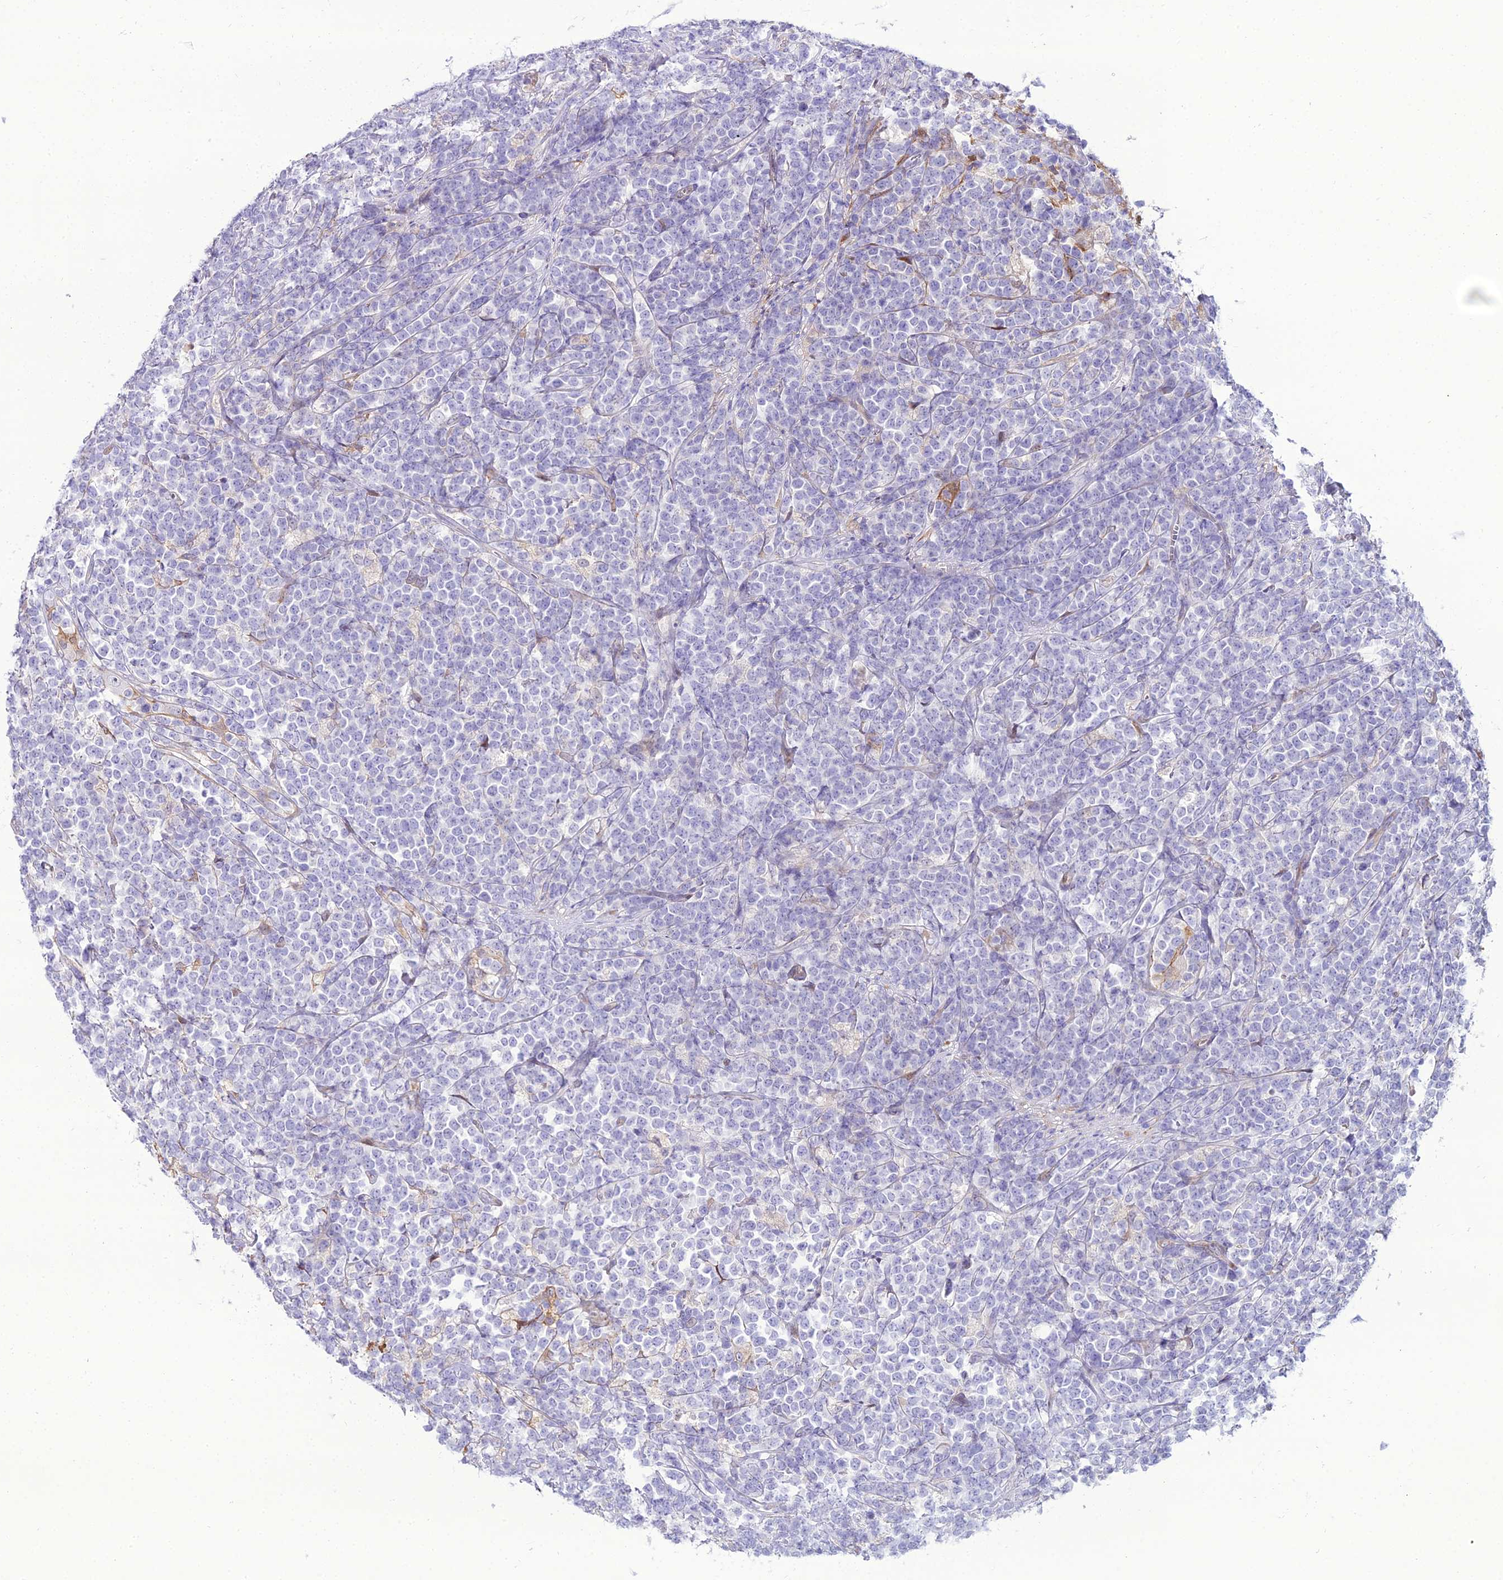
{"staining": {"intensity": "negative", "quantity": "none", "location": "none"}, "tissue": "lymphoma", "cell_type": "Tumor cells", "image_type": "cancer", "snomed": [{"axis": "morphology", "description": "Malignant lymphoma, non-Hodgkin's type, High grade"}, {"axis": "topography", "description": "Small intestine"}], "caption": "IHC of lymphoma demonstrates no positivity in tumor cells. Brightfield microscopy of IHC stained with DAB (3,3'-diaminobenzidine) (brown) and hematoxylin (blue), captured at high magnification.", "gene": "MB21D2", "patient": {"sex": "male", "age": 8}}